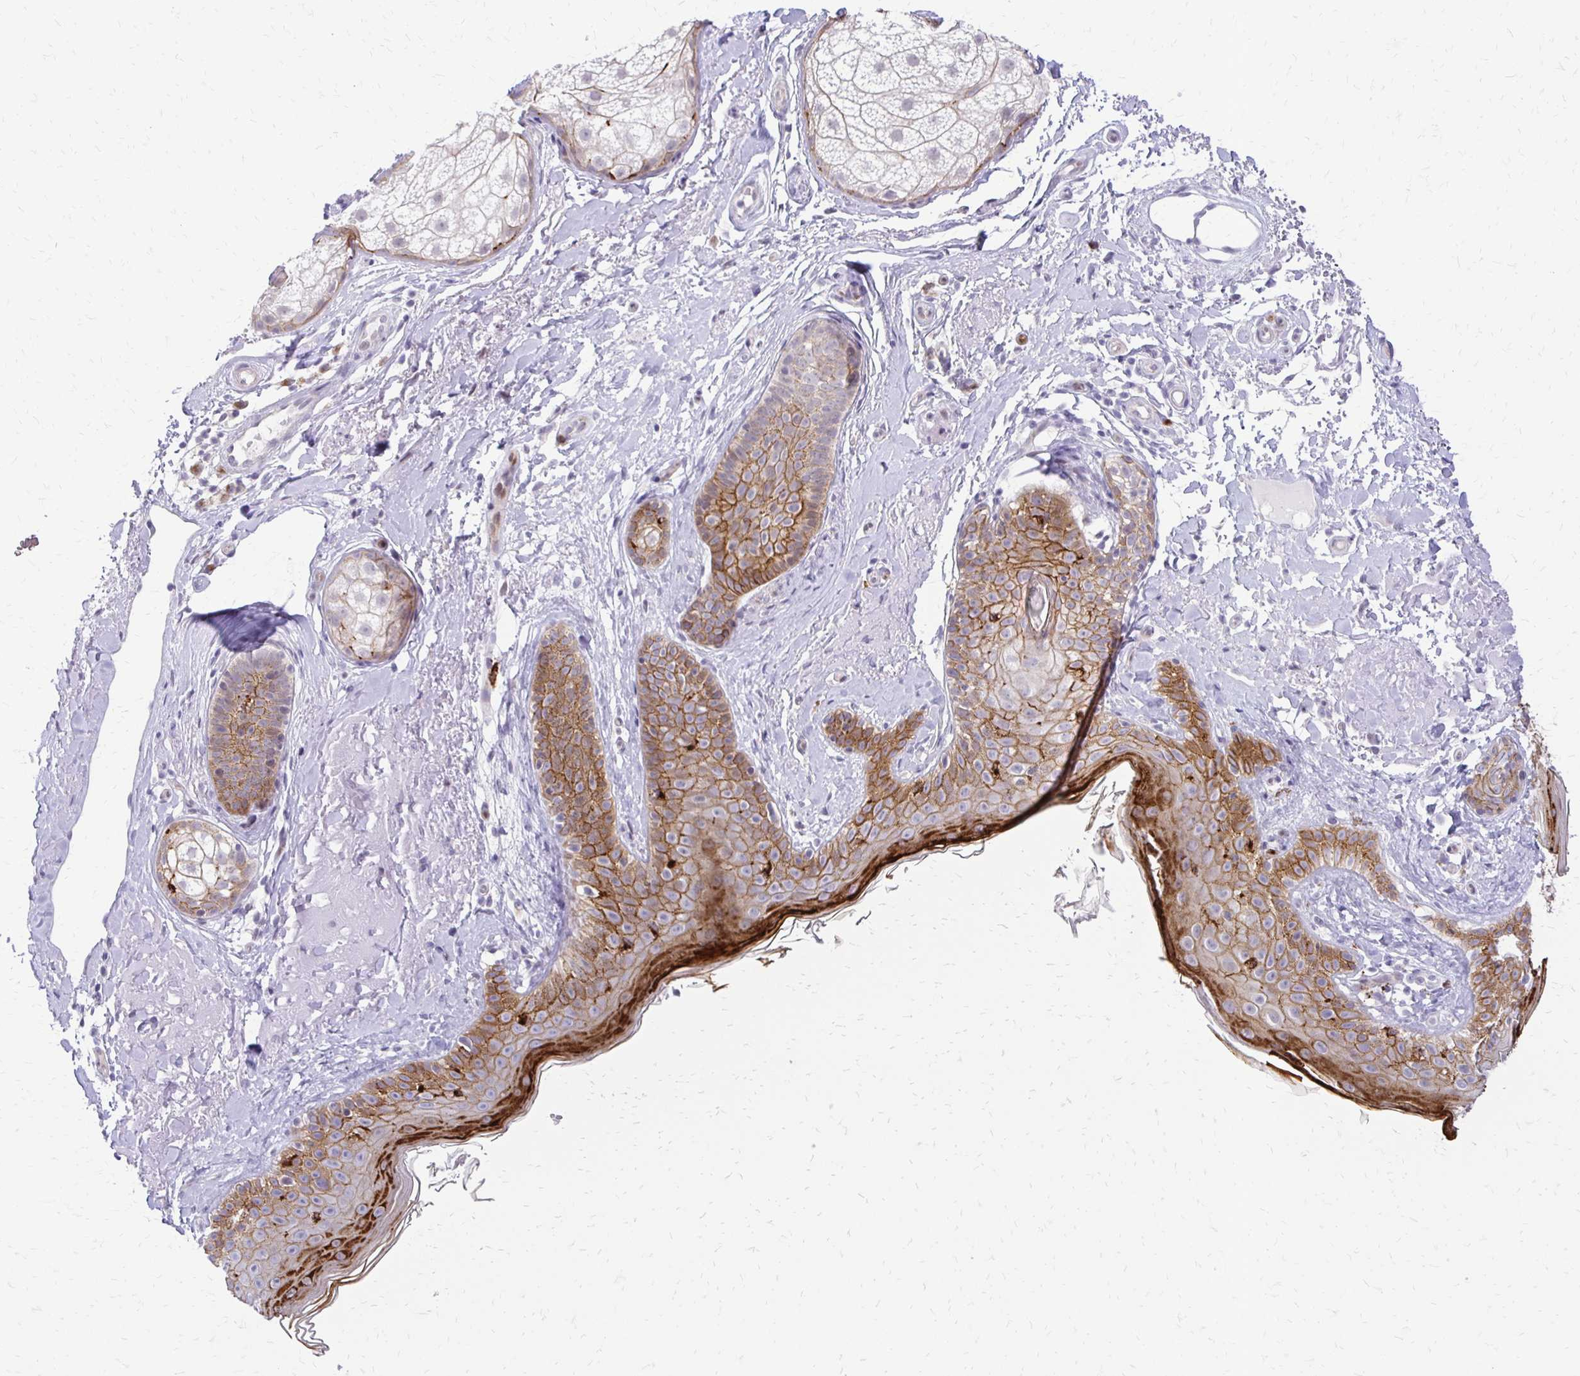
{"staining": {"intensity": "negative", "quantity": "none", "location": "none"}, "tissue": "skin", "cell_type": "Fibroblasts", "image_type": "normal", "snomed": [{"axis": "morphology", "description": "Normal tissue, NOS"}, {"axis": "topography", "description": "Skin"}], "caption": "The micrograph exhibits no staining of fibroblasts in benign skin.", "gene": "EPYC", "patient": {"sex": "male", "age": 73}}